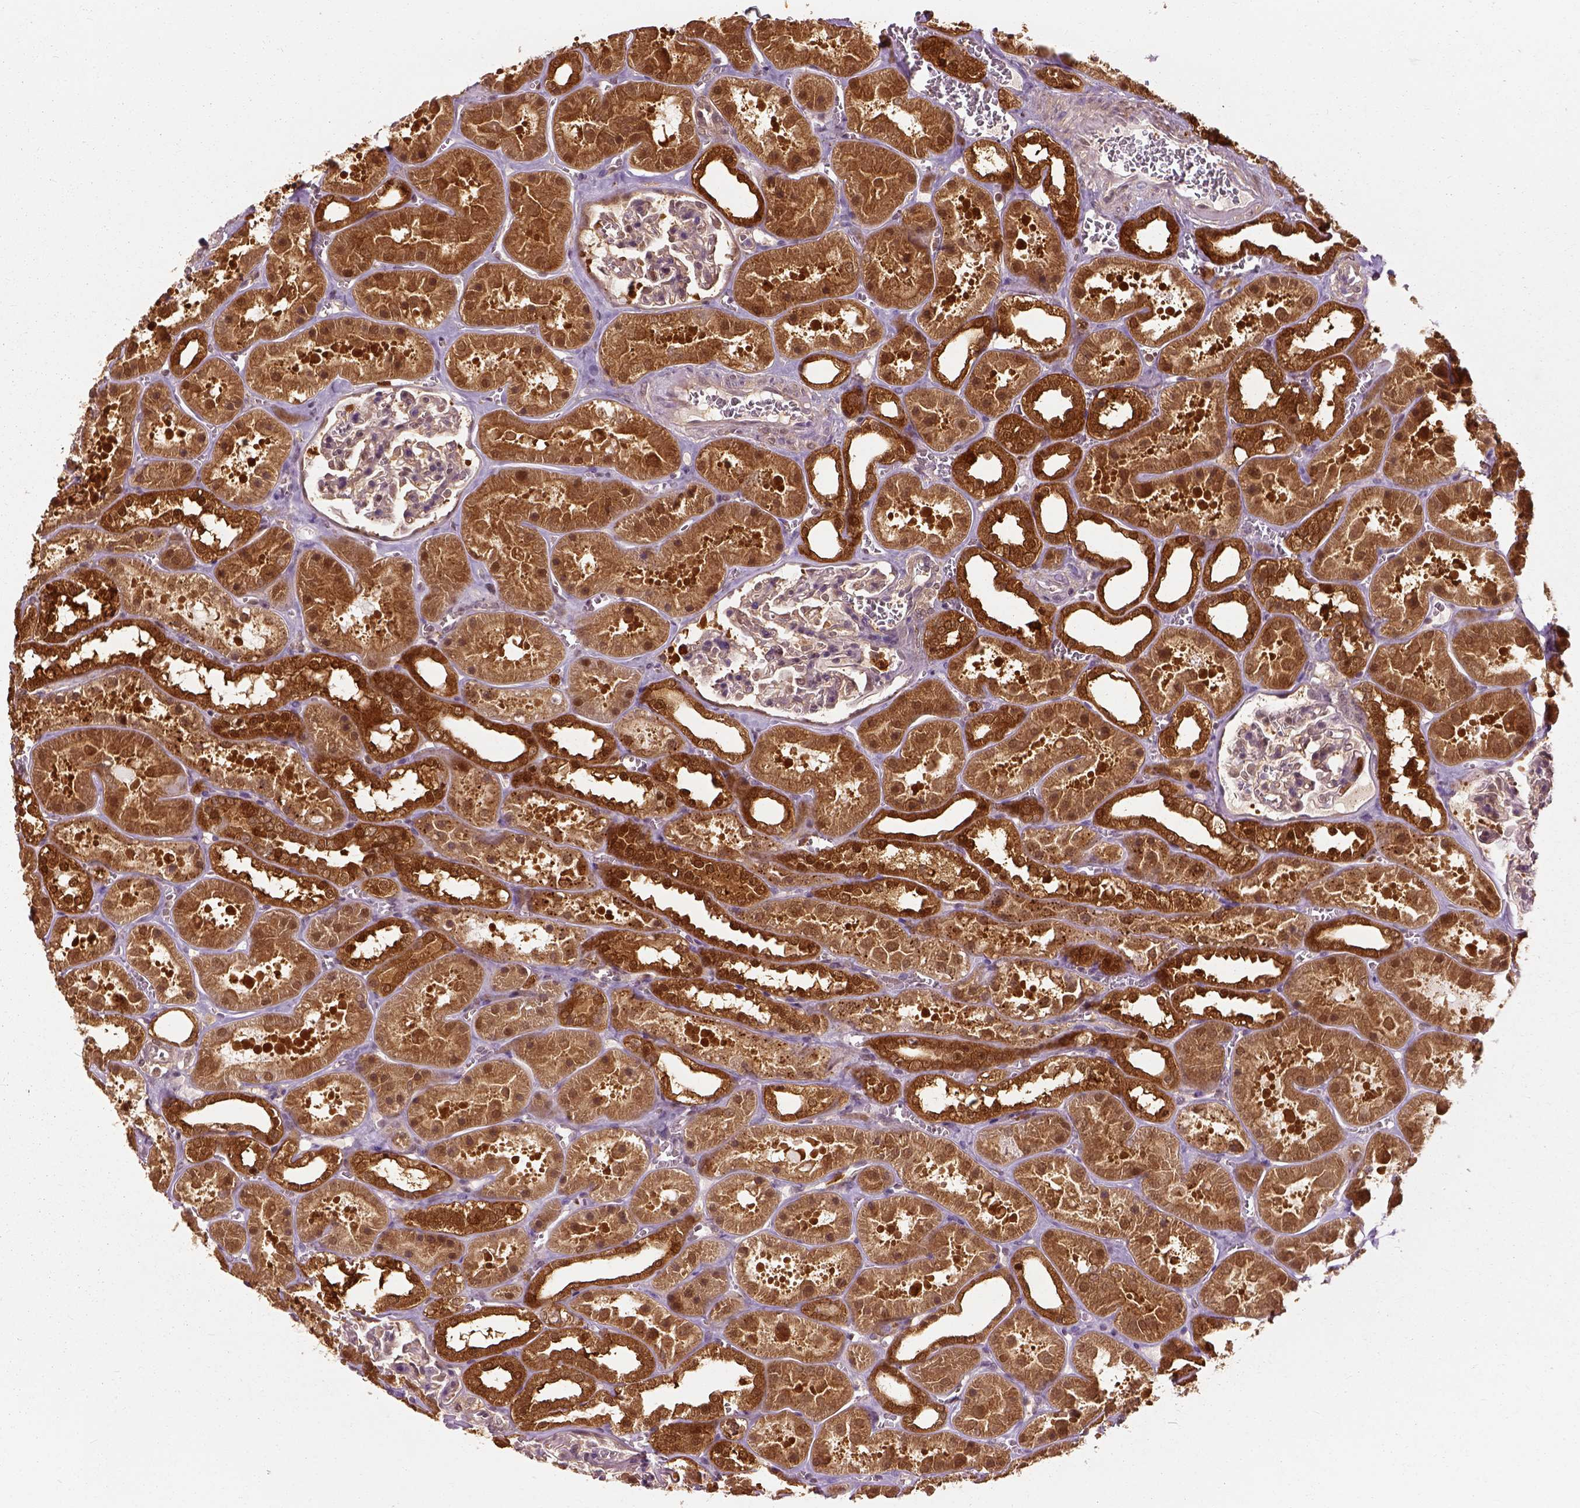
{"staining": {"intensity": "moderate", "quantity": "<25%", "location": "cytoplasmic/membranous"}, "tissue": "kidney", "cell_type": "Cells in glomeruli", "image_type": "normal", "snomed": [{"axis": "morphology", "description": "Normal tissue, NOS"}, {"axis": "topography", "description": "Kidney"}], "caption": "Immunohistochemistry (IHC) staining of benign kidney, which reveals low levels of moderate cytoplasmic/membranous staining in about <25% of cells in glomeruli indicating moderate cytoplasmic/membranous protein expression. The staining was performed using DAB (3,3'-diaminobenzidine) (brown) for protein detection and nuclei were counterstained in hematoxylin (blue).", "gene": "GPI", "patient": {"sex": "female", "age": 41}}